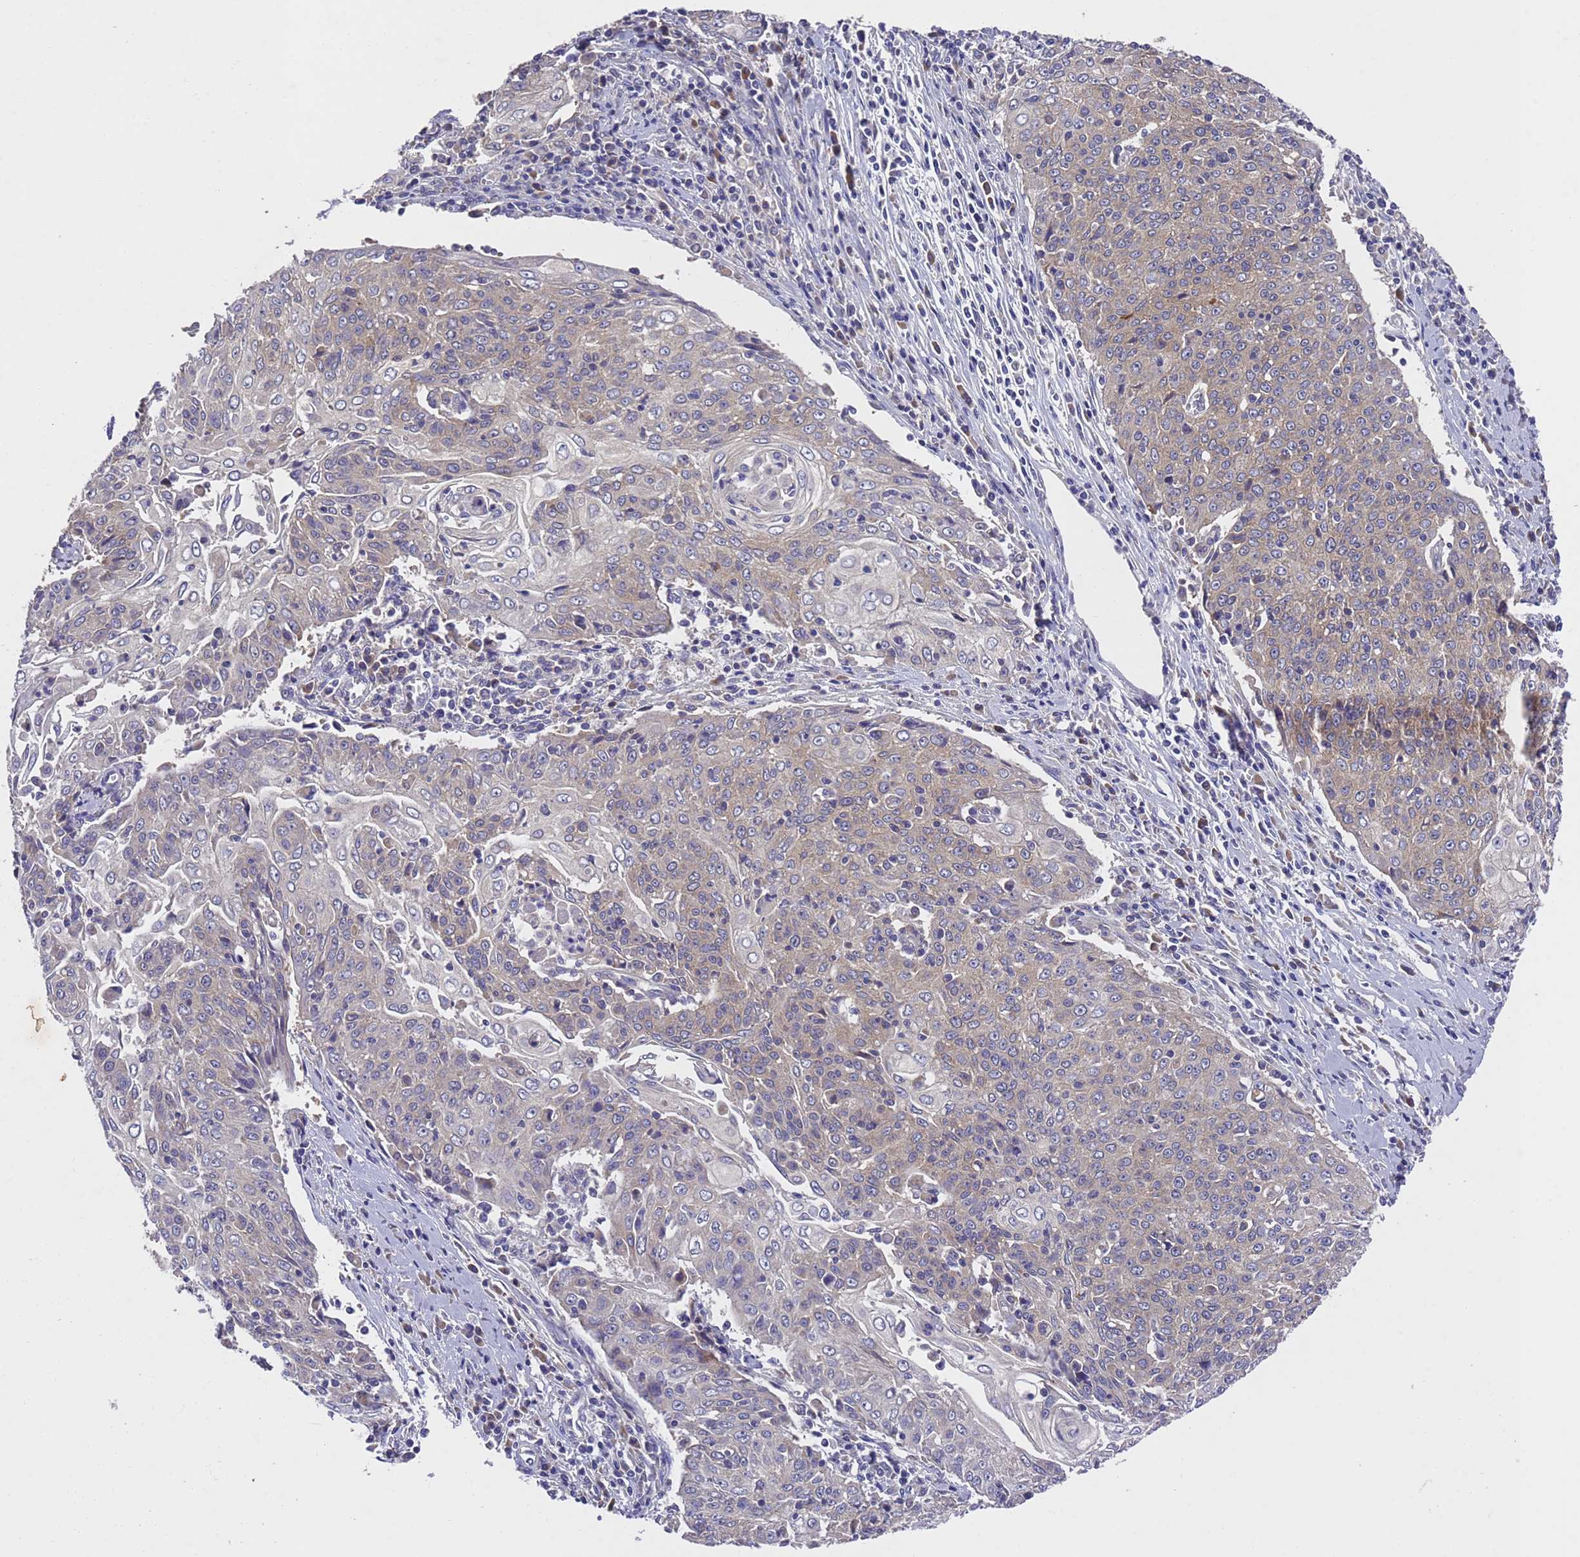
{"staining": {"intensity": "negative", "quantity": "none", "location": "none"}, "tissue": "cervical cancer", "cell_type": "Tumor cells", "image_type": "cancer", "snomed": [{"axis": "morphology", "description": "Squamous cell carcinoma, NOS"}, {"axis": "topography", "description": "Cervix"}], "caption": "Immunohistochemistry (IHC) micrograph of neoplastic tissue: human cervical cancer (squamous cell carcinoma) stained with DAB (3,3'-diaminobenzidine) reveals no significant protein staining in tumor cells.", "gene": "DCAF12L2", "patient": {"sex": "female", "age": 48}}